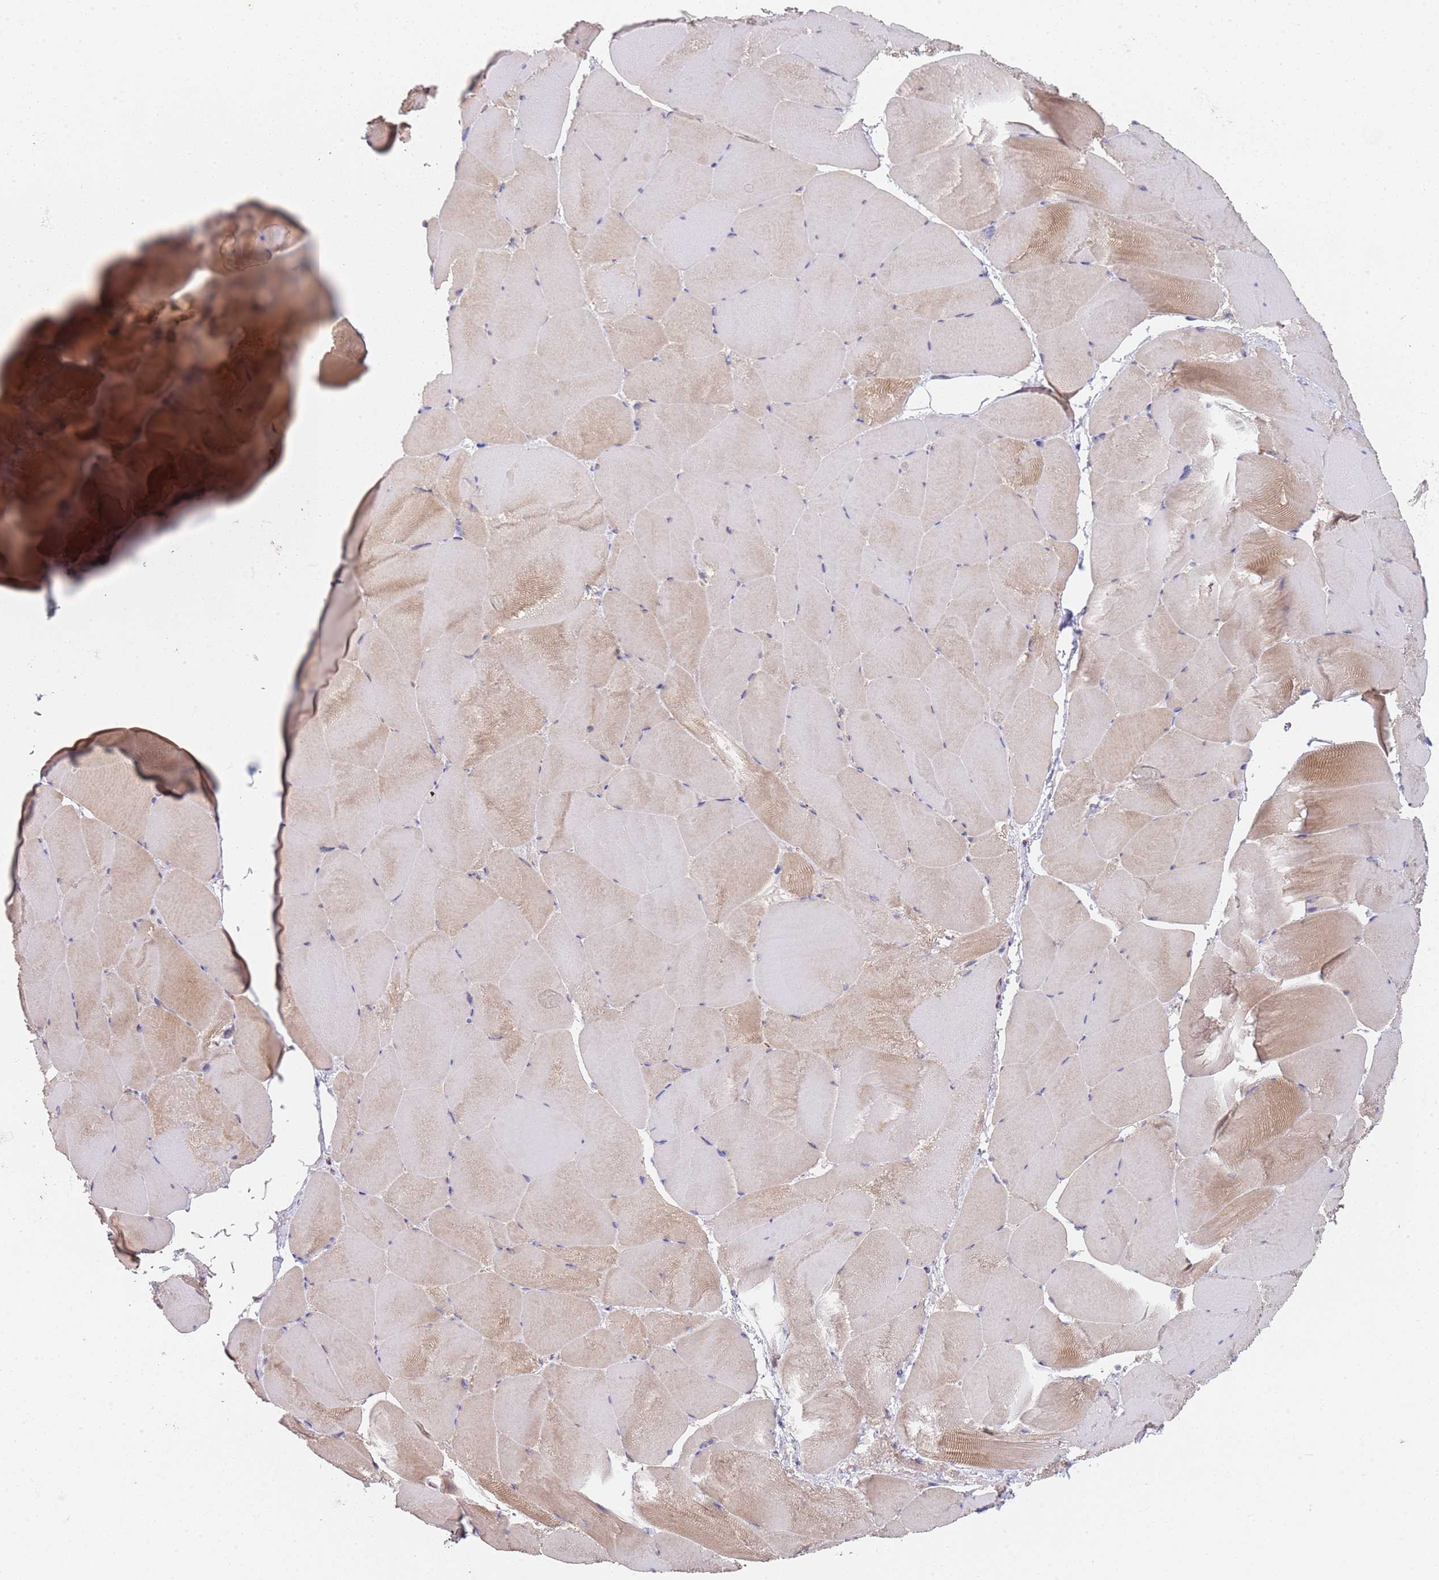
{"staining": {"intensity": "weak", "quantity": "<25%", "location": "cytoplasmic/membranous"}, "tissue": "skeletal muscle", "cell_type": "Myocytes", "image_type": "normal", "snomed": [{"axis": "morphology", "description": "Normal tissue, NOS"}, {"axis": "topography", "description": "Skeletal muscle"}], "caption": "DAB immunohistochemical staining of benign human skeletal muscle reveals no significant positivity in myocytes. (DAB (3,3'-diaminobenzidine) IHC with hematoxylin counter stain).", "gene": "B4GALT4", "patient": {"sex": "female", "age": 64}}